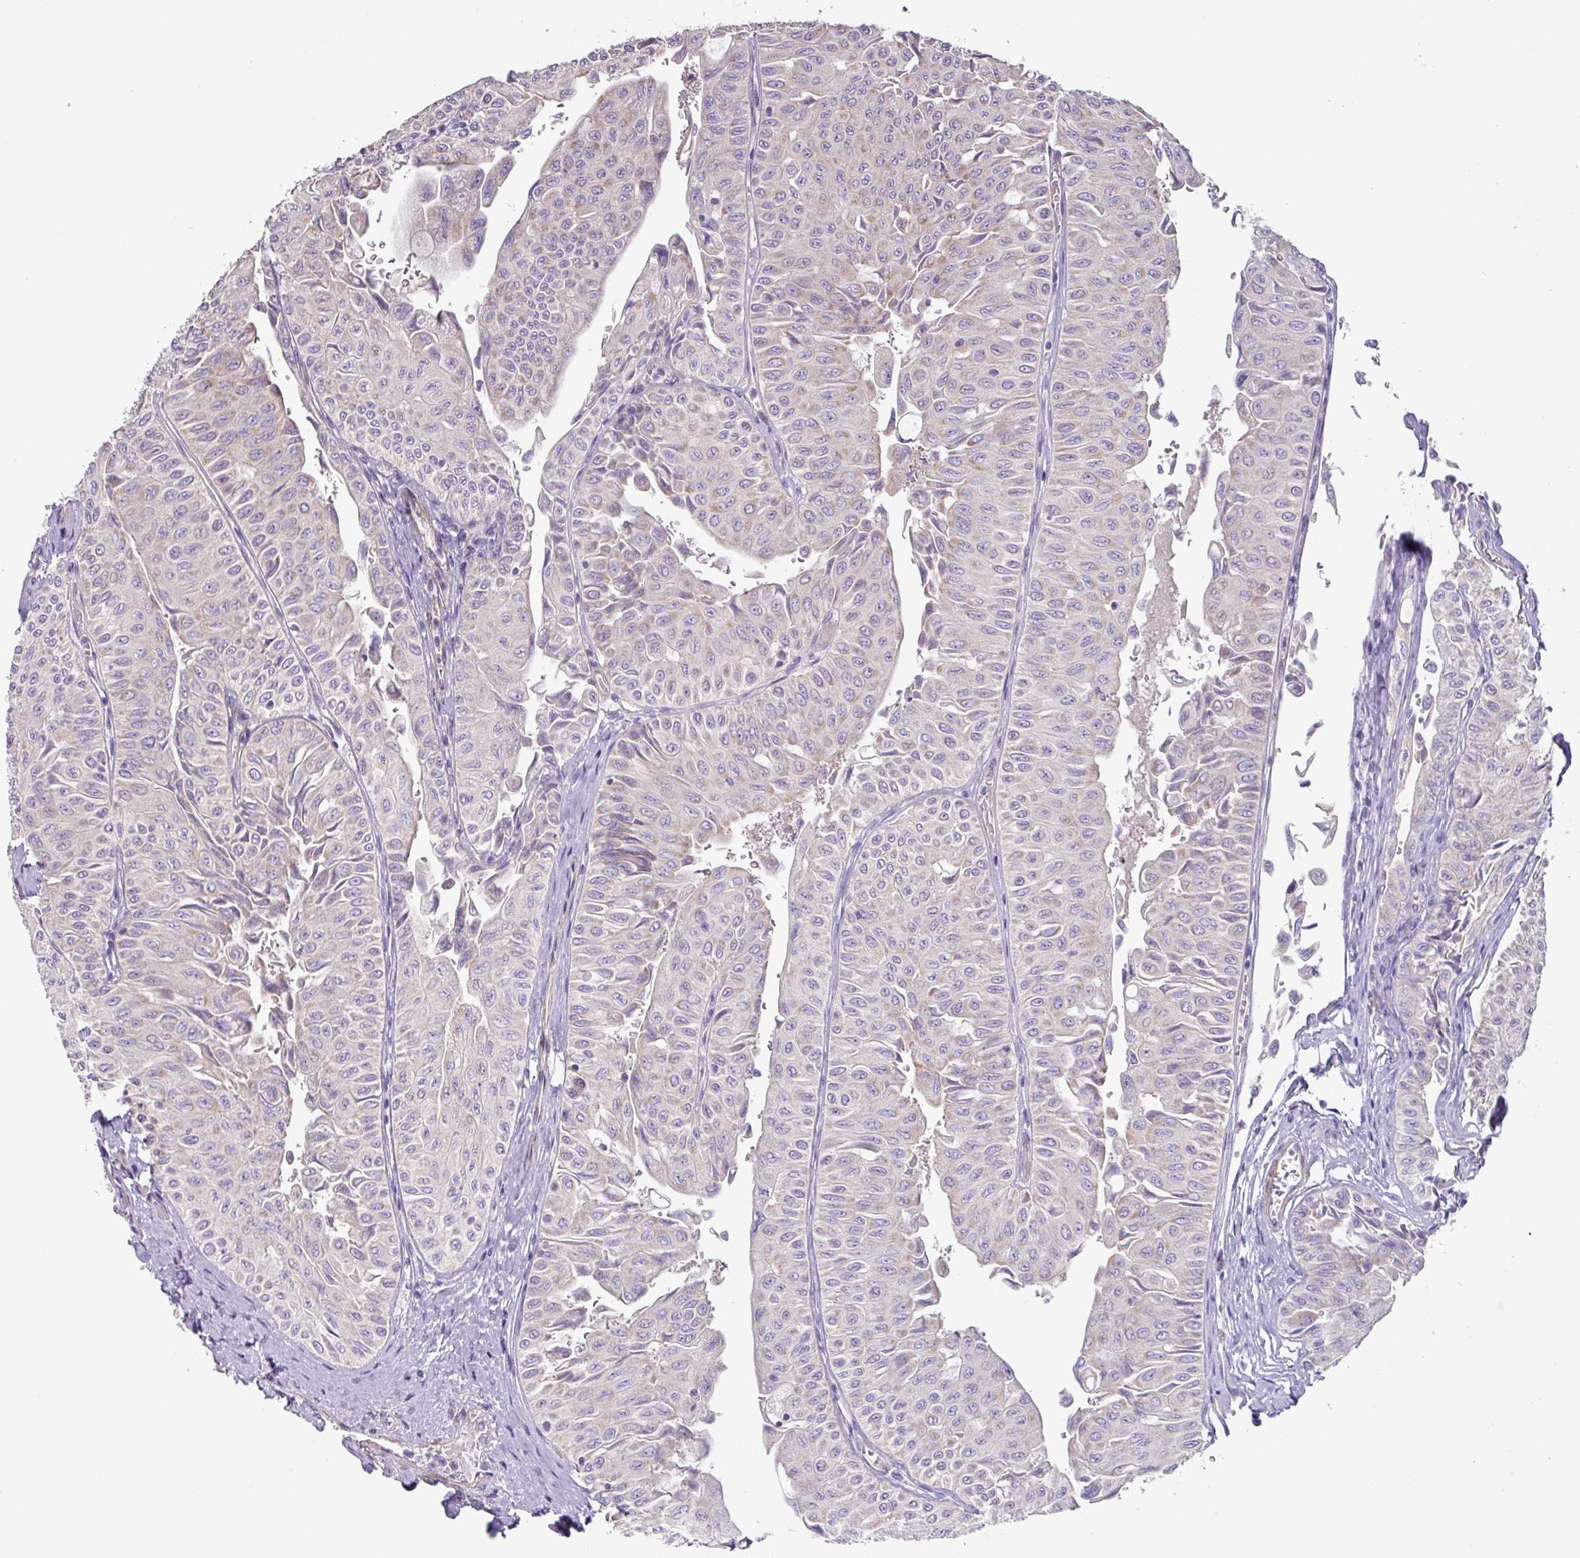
{"staining": {"intensity": "weak", "quantity": "25%-75%", "location": "cytoplasmic/membranous"}, "tissue": "urothelial cancer", "cell_type": "Tumor cells", "image_type": "cancer", "snomed": [{"axis": "morphology", "description": "Urothelial carcinoma, NOS"}, {"axis": "topography", "description": "Urinary bladder"}], "caption": "Immunohistochemical staining of human transitional cell carcinoma reveals low levels of weak cytoplasmic/membranous positivity in approximately 25%-75% of tumor cells. (IHC, brightfield microscopy, high magnification).", "gene": "MRRF", "patient": {"sex": "male", "age": 59}}